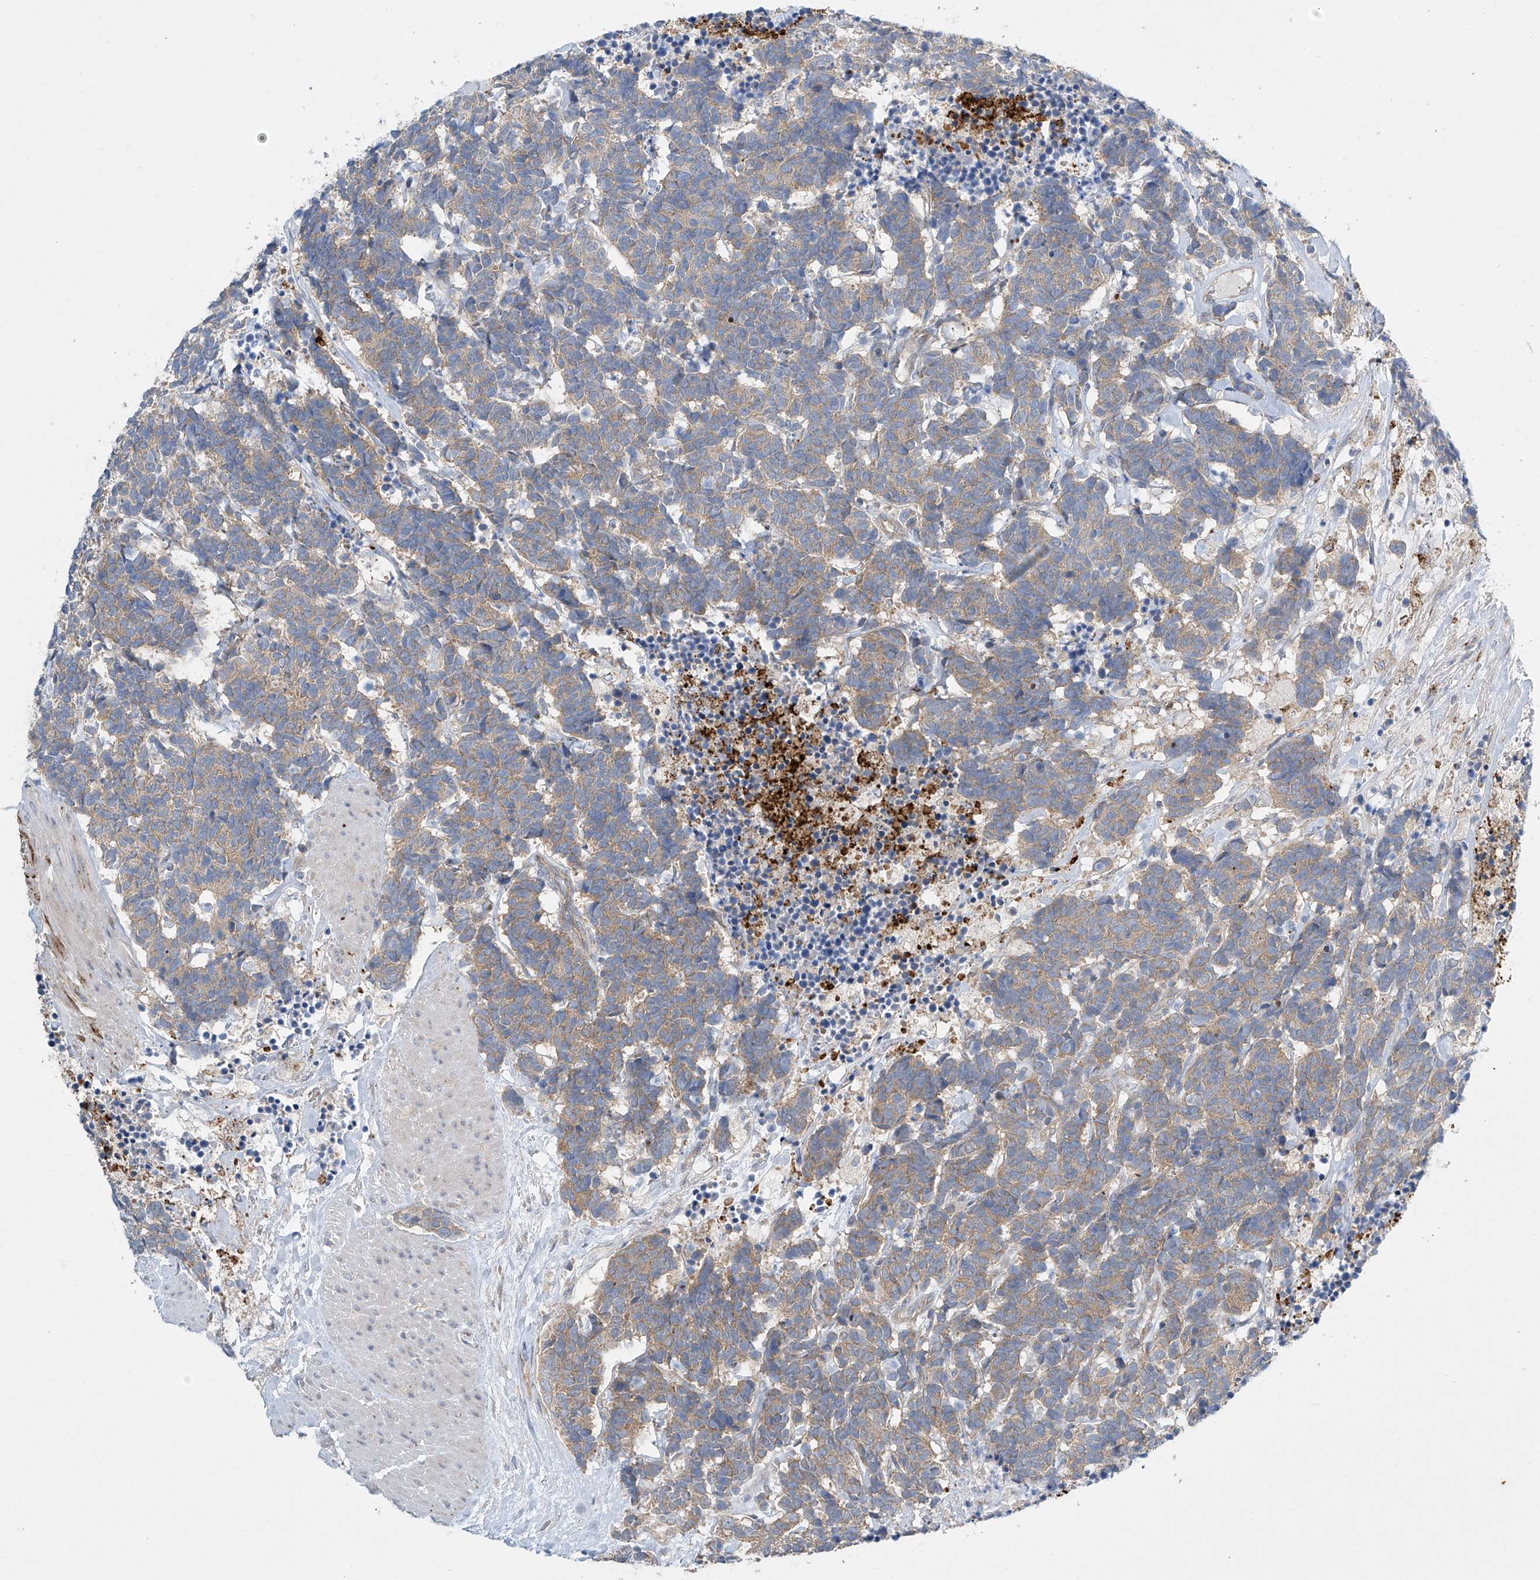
{"staining": {"intensity": "moderate", "quantity": "25%-75%", "location": "cytoplasmic/membranous"}, "tissue": "carcinoid", "cell_type": "Tumor cells", "image_type": "cancer", "snomed": [{"axis": "morphology", "description": "Carcinoma, NOS"}, {"axis": "morphology", "description": "Carcinoid, malignant, NOS"}, {"axis": "topography", "description": "Urinary bladder"}], "caption": "This is a histology image of immunohistochemistry staining of malignant carcinoid, which shows moderate positivity in the cytoplasmic/membranous of tumor cells.", "gene": "TJAP1", "patient": {"sex": "male", "age": 57}}